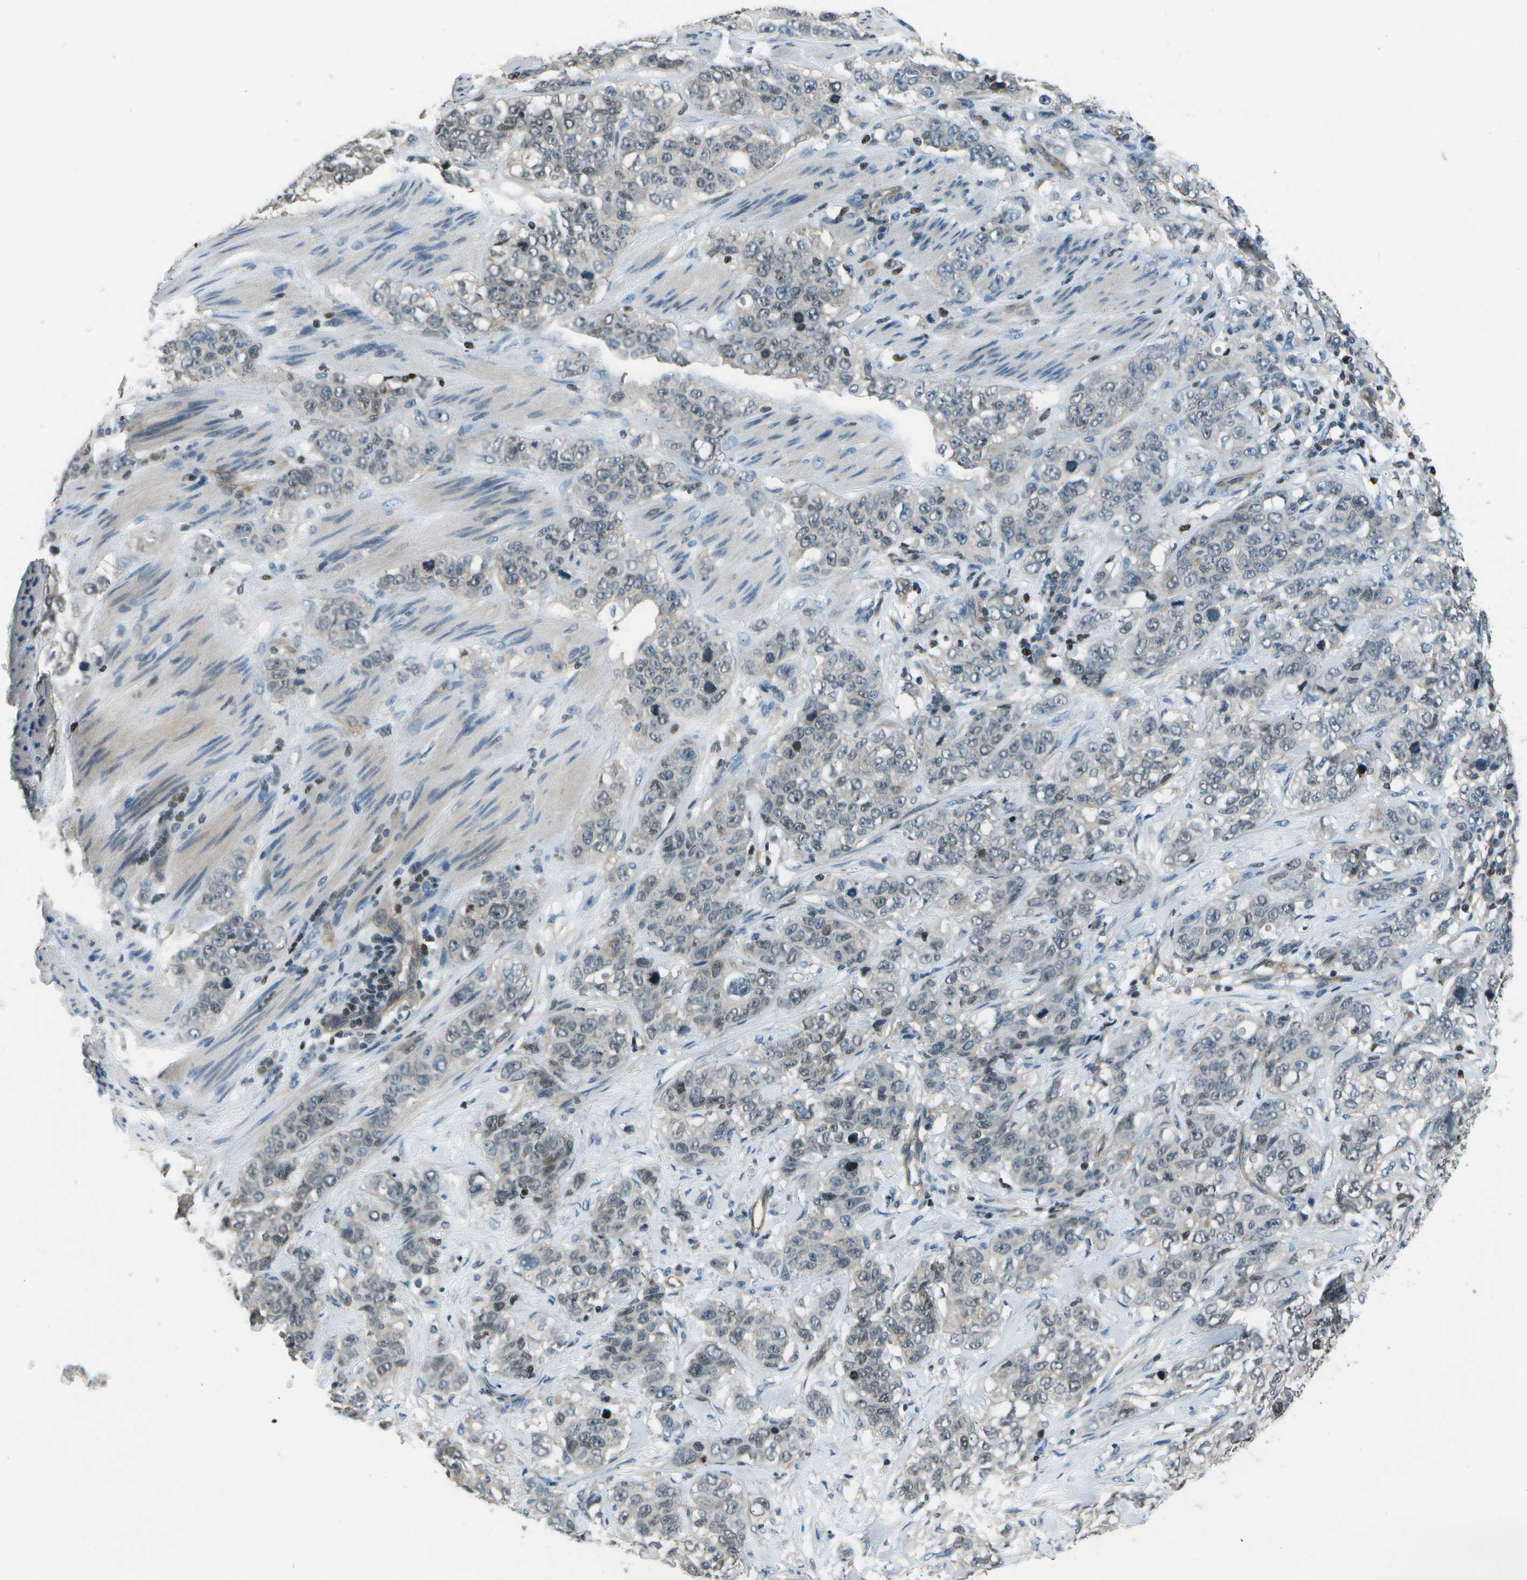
{"staining": {"intensity": "weak", "quantity": "<25%", "location": "nuclear"}, "tissue": "stomach cancer", "cell_type": "Tumor cells", "image_type": "cancer", "snomed": [{"axis": "morphology", "description": "Adenocarcinoma, NOS"}, {"axis": "topography", "description": "Stomach"}], "caption": "DAB (3,3'-diaminobenzidine) immunohistochemical staining of human stomach cancer displays no significant positivity in tumor cells.", "gene": "PDLIM1", "patient": {"sex": "male", "age": 48}}